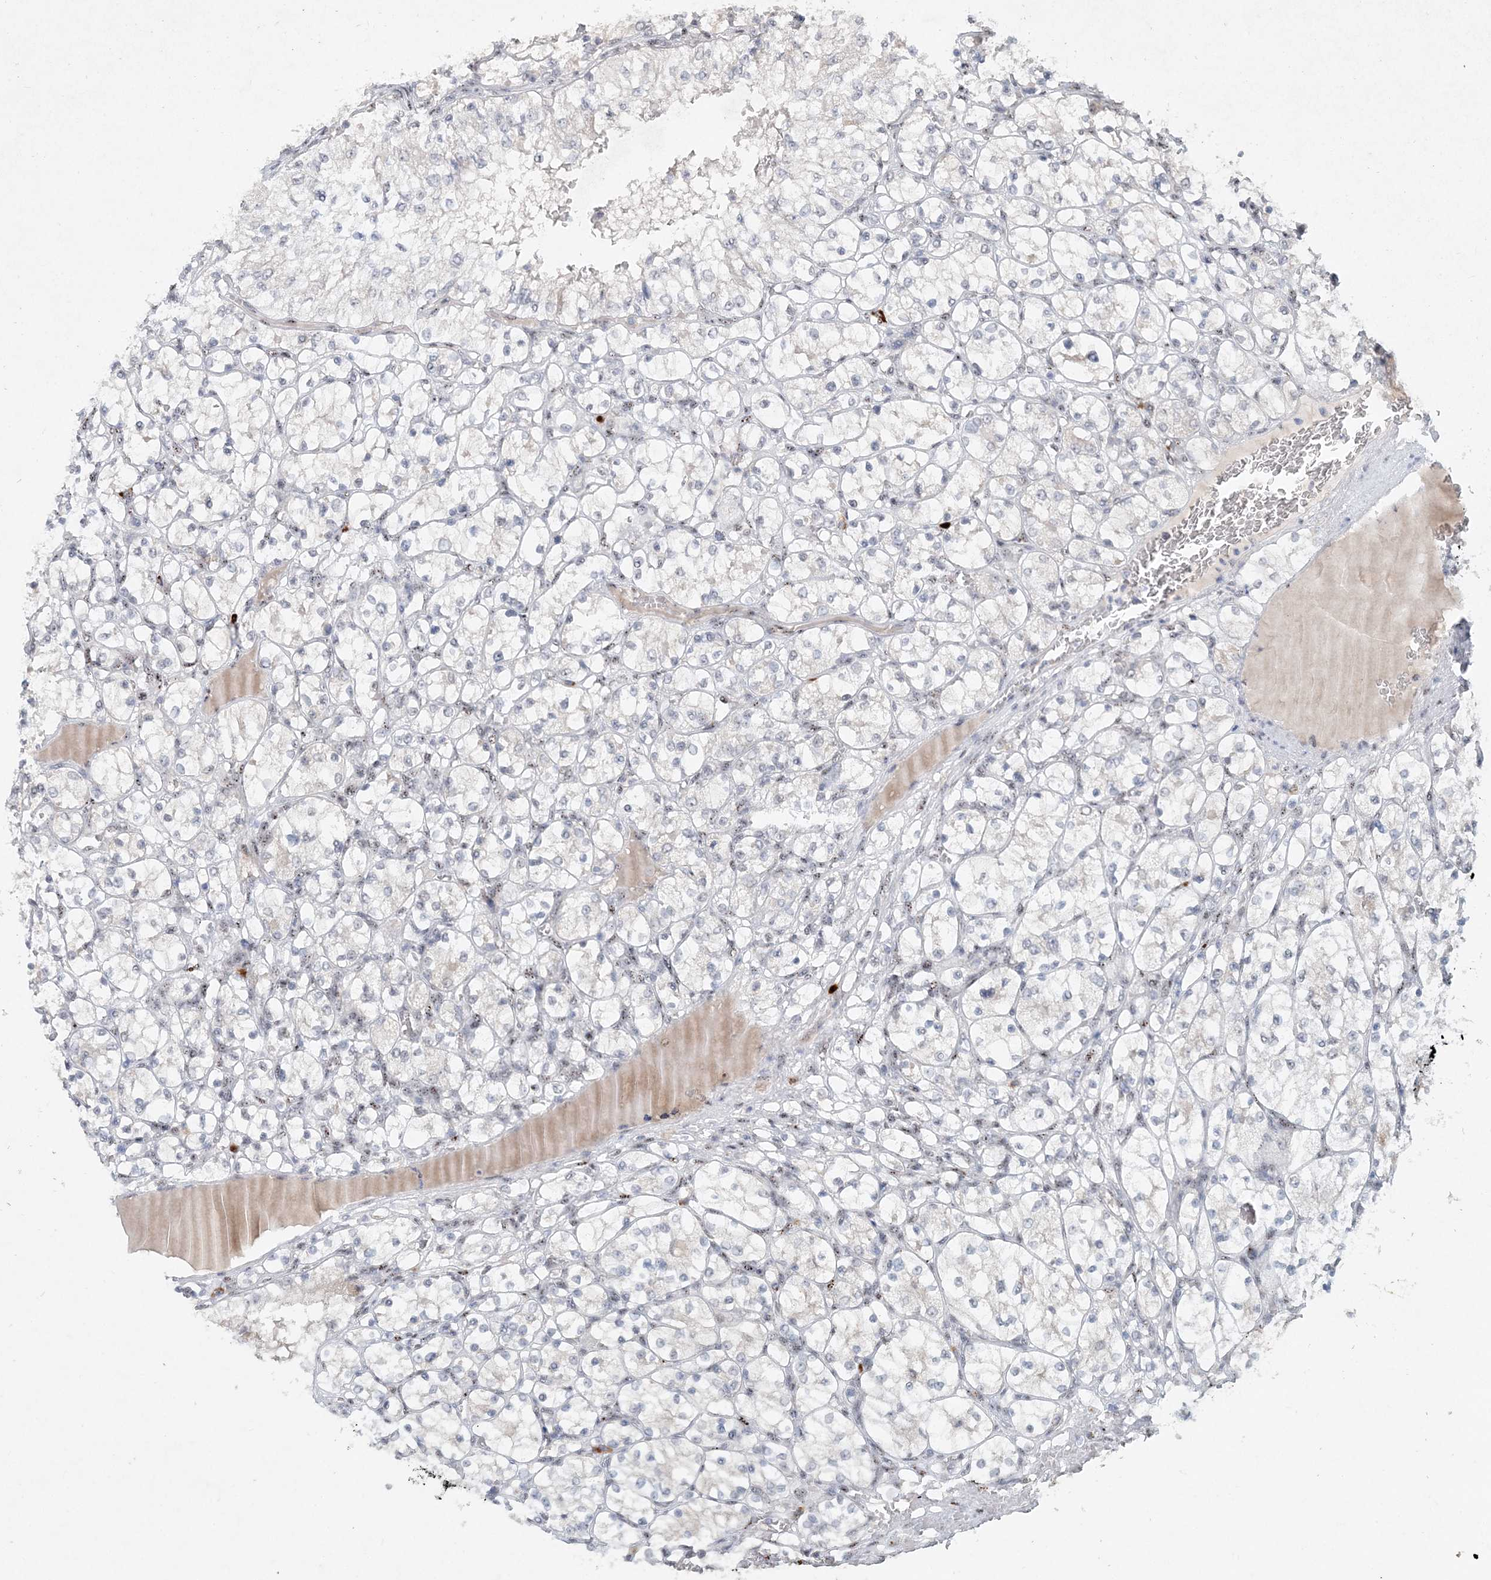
{"staining": {"intensity": "negative", "quantity": "none", "location": "none"}, "tissue": "renal cancer", "cell_type": "Tumor cells", "image_type": "cancer", "snomed": [{"axis": "morphology", "description": "Adenocarcinoma, NOS"}, {"axis": "topography", "description": "Kidney"}], "caption": "Immunohistochemistry (IHC) of human adenocarcinoma (renal) exhibits no staining in tumor cells.", "gene": "GIN1", "patient": {"sex": "female", "age": 69}}